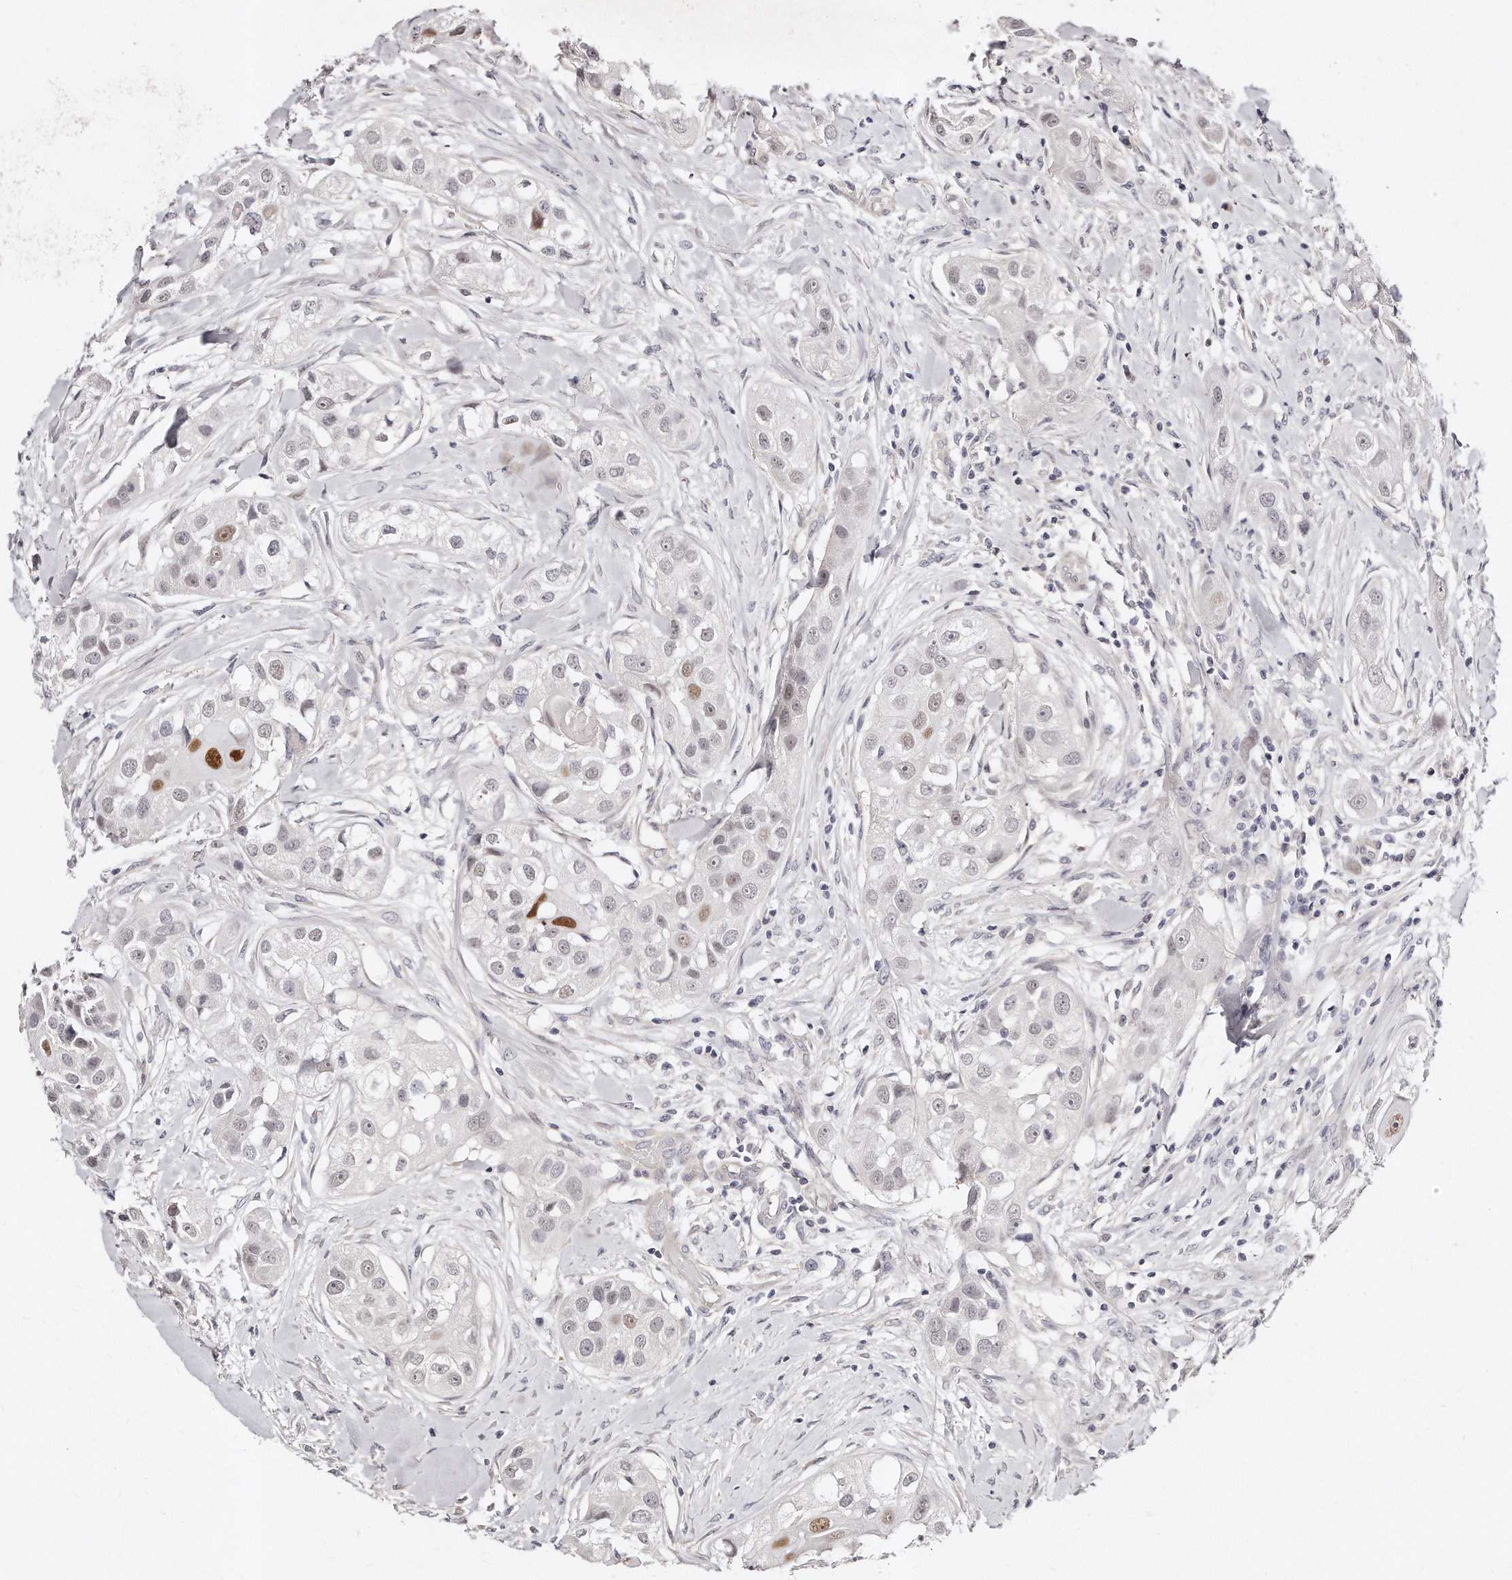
{"staining": {"intensity": "moderate", "quantity": "<25%", "location": "nuclear"}, "tissue": "head and neck cancer", "cell_type": "Tumor cells", "image_type": "cancer", "snomed": [{"axis": "morphology", "description": "Normal tissue, NOS"}, {"axis": "morphology", "description": "Squamous cell carcinoma, NOS"}, {"axis": "topography", "description": "Skeletal muscle"}, {"axis": "topography", "description": "Head-Neck"}], "caption": "A histopathology image showing moderate nuclear positivity in about <25% of tumor cells in head and neck cancer, as visualized by brown immunohistochemical staining.", "gene": "CASZ1", "patient": {"sex": "male", "age": 51}}